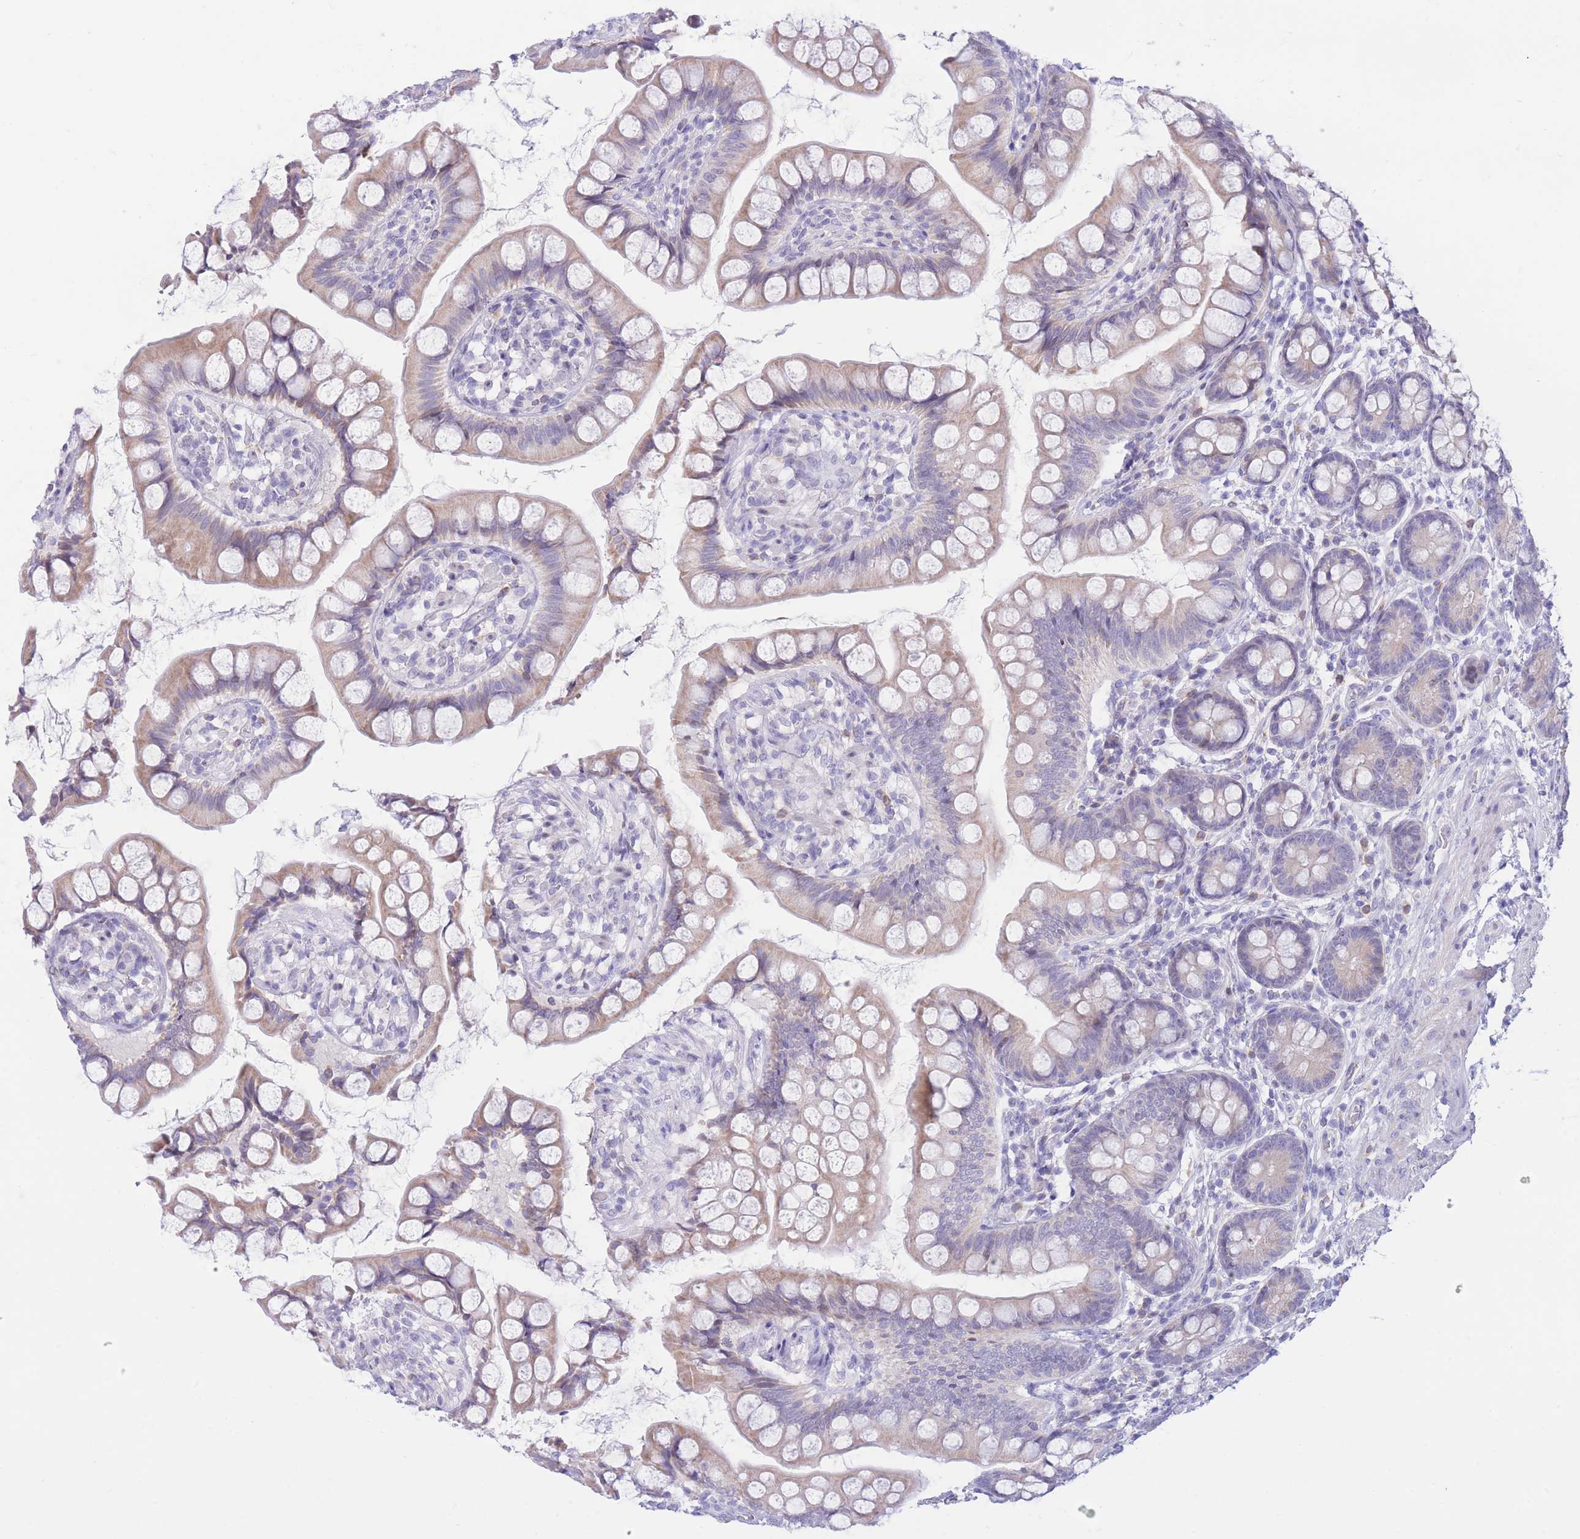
{"staining": {"intensity": "weak", "quantity": ">75%", "location": "cytoplasmic/membranous"}, "tissue": "small intestine", "cell_type": "Glandular cells", "image_type": "normal", "snomed": [{"axis": "morphology", "description": "Normal tissue, NOS"}, {"axis": "topography", "description": "Small intestine"}], "caption": "The immunohistochemical stain shows weak cytoplasmic/membranous expression in glandular cells of benign small intestine. The protein is stained brown, and the nuclei are stained in blue (DAB IHC with brightfield microscopy, high magnification).", "gene": "RPL39L", "patient": {"sex": "male", "age": 70}}